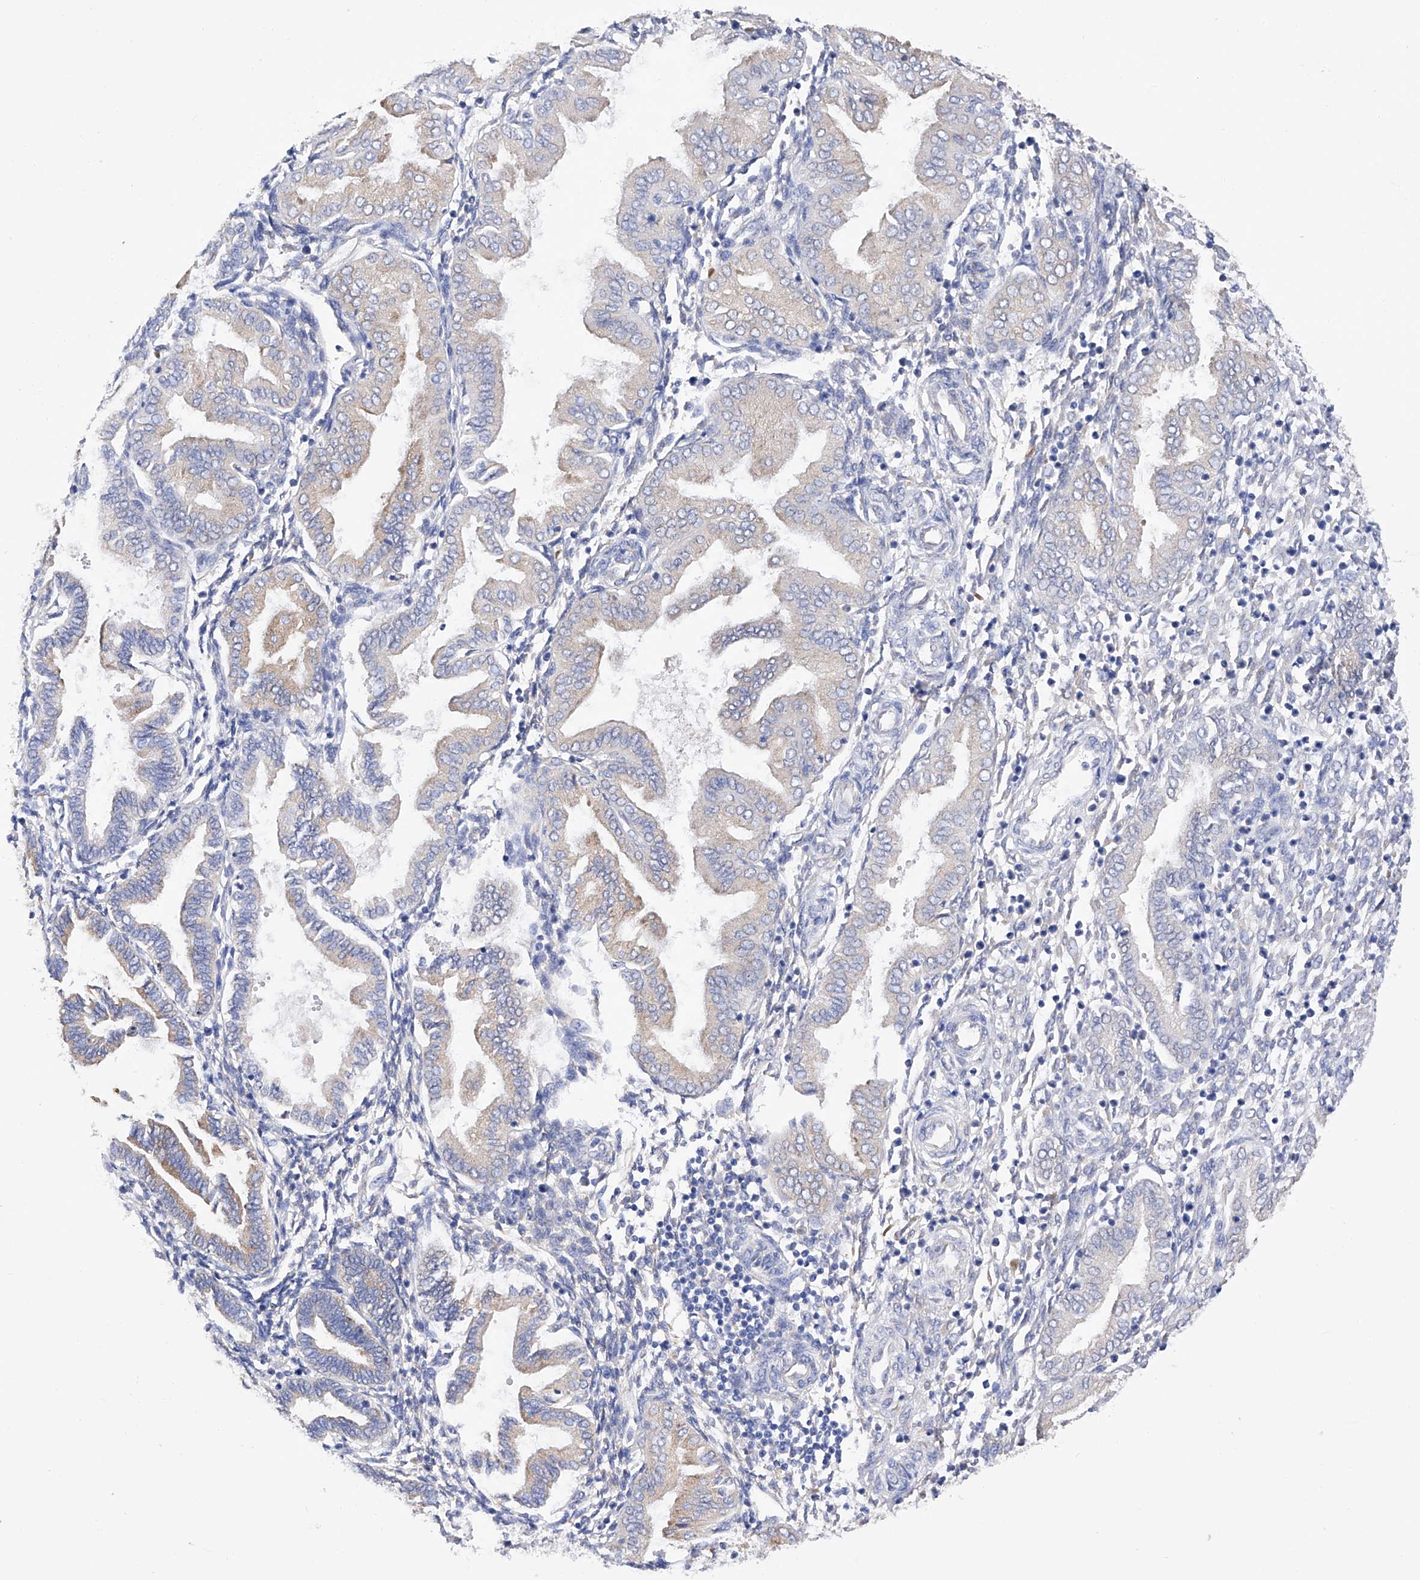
{"staining": {"intensity": "negative", "quantity": "none", "location": "none"}, "tissue": "endometrium", "cell_type": "Cells in endometrial stroma", "image_type": "normal", "snomed": [{"axis": "morphology", "description": "Normal tissue, NOS"}, {"axis": "topography", "description": "Endometrium"}], "caption": "Cells in endometrial stroma show no significant protein positivity in normal endometrium. (DAB immunohistochemistry, high magnification).", "gene": "PDIA5", "patient": {"sex": "female", "age": 53}}